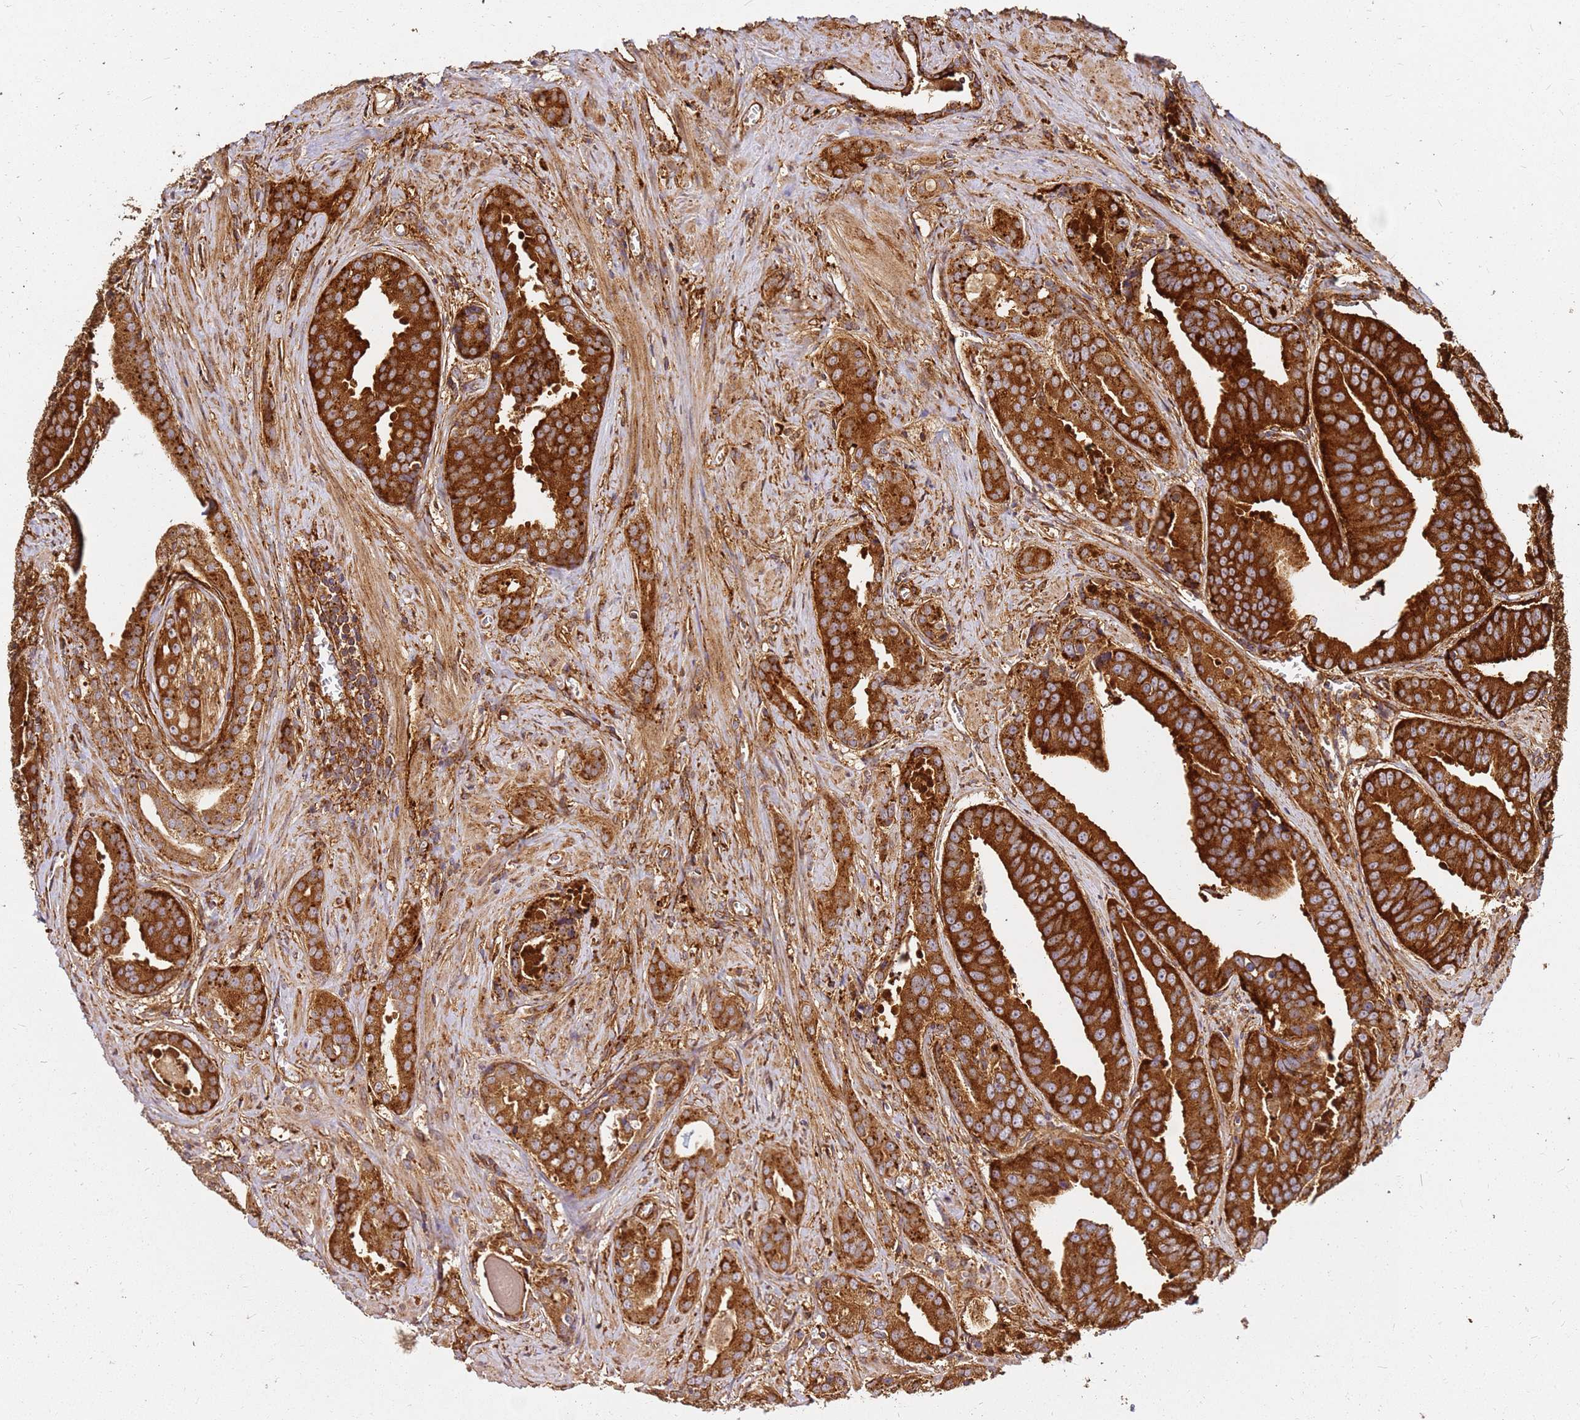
{"staining": {"intensity": "strong", "quantity": ">75%", "location": "cytoplasmic/membranous"}, "tissue": "prostate cancer", "cell_type": "Tumor cells", "image_type": "cancer", "snomed": [{"axis": "morphology", "description": "Adenocarcinoma, High grade"}, {"axis": "topography", "description": "Prostate"}], "caption": "Strong cytoplasmic/membranous staining for a protein is appreciated in about >75% of tumor cells of prostate cancer using IHC.", "gene": "DVL3", "patient": {"sex": "male", "age": 55}}